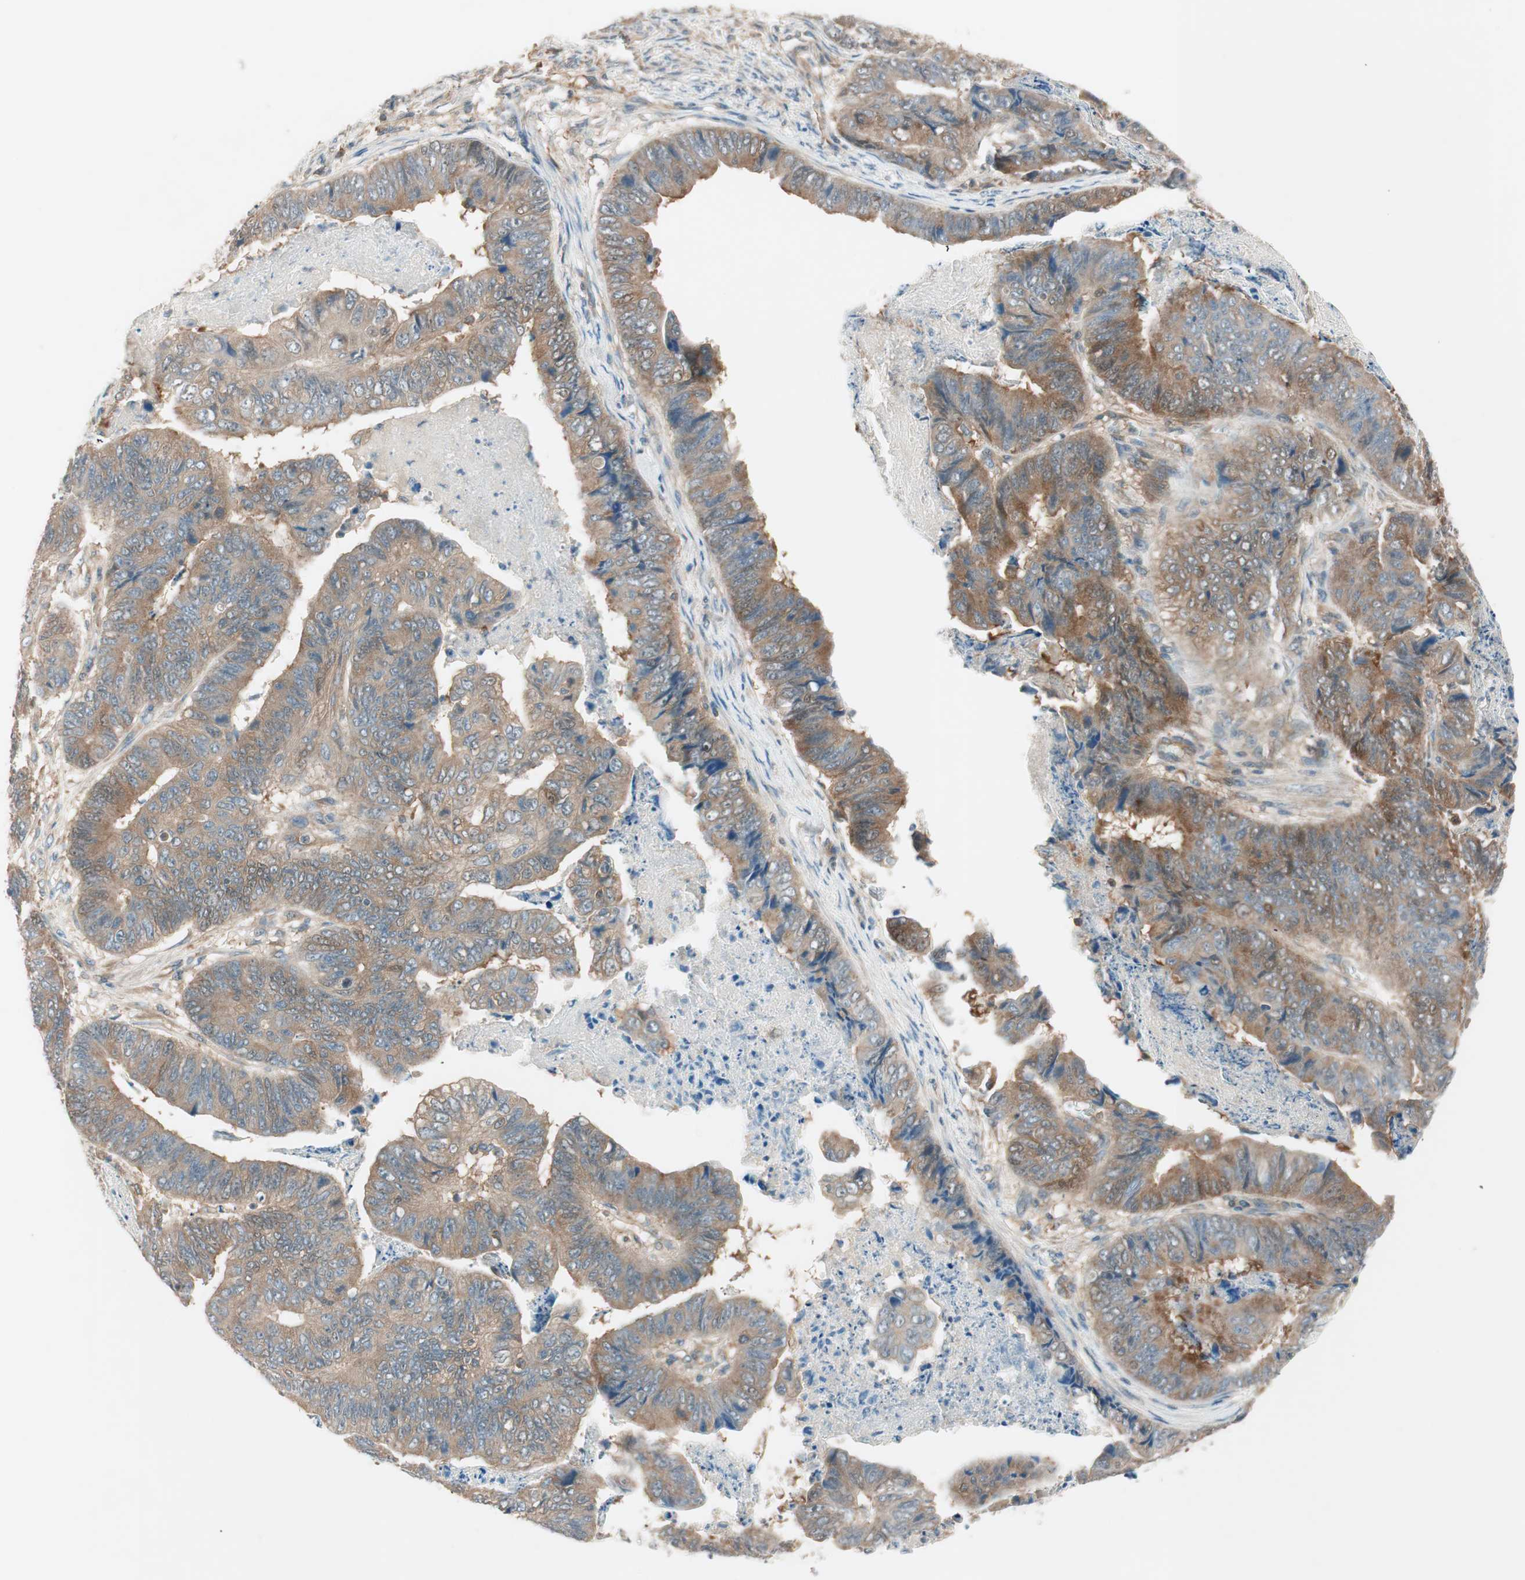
{"staining": {"intensity": "moderate", "quantity": ">75%", "location": "cytoplasmic/membranous"}, "tissue": "stomach cancer", "cell_type": "Tumor cells", "image_type": "cancer", "snomed": [{"axis": "morphology", "description": "Adenocarcinoma, NOS"}, {"axis": "topography", "description": "Stomach, lower"}], "caption": "Brown immunohistochemical staining in stomach cancer exhibits moderate cytoplasmic/membranous expression in about >75% of tumor cells.", "gene": "GALT", "patient": {"sex": "male", "age": 77}}